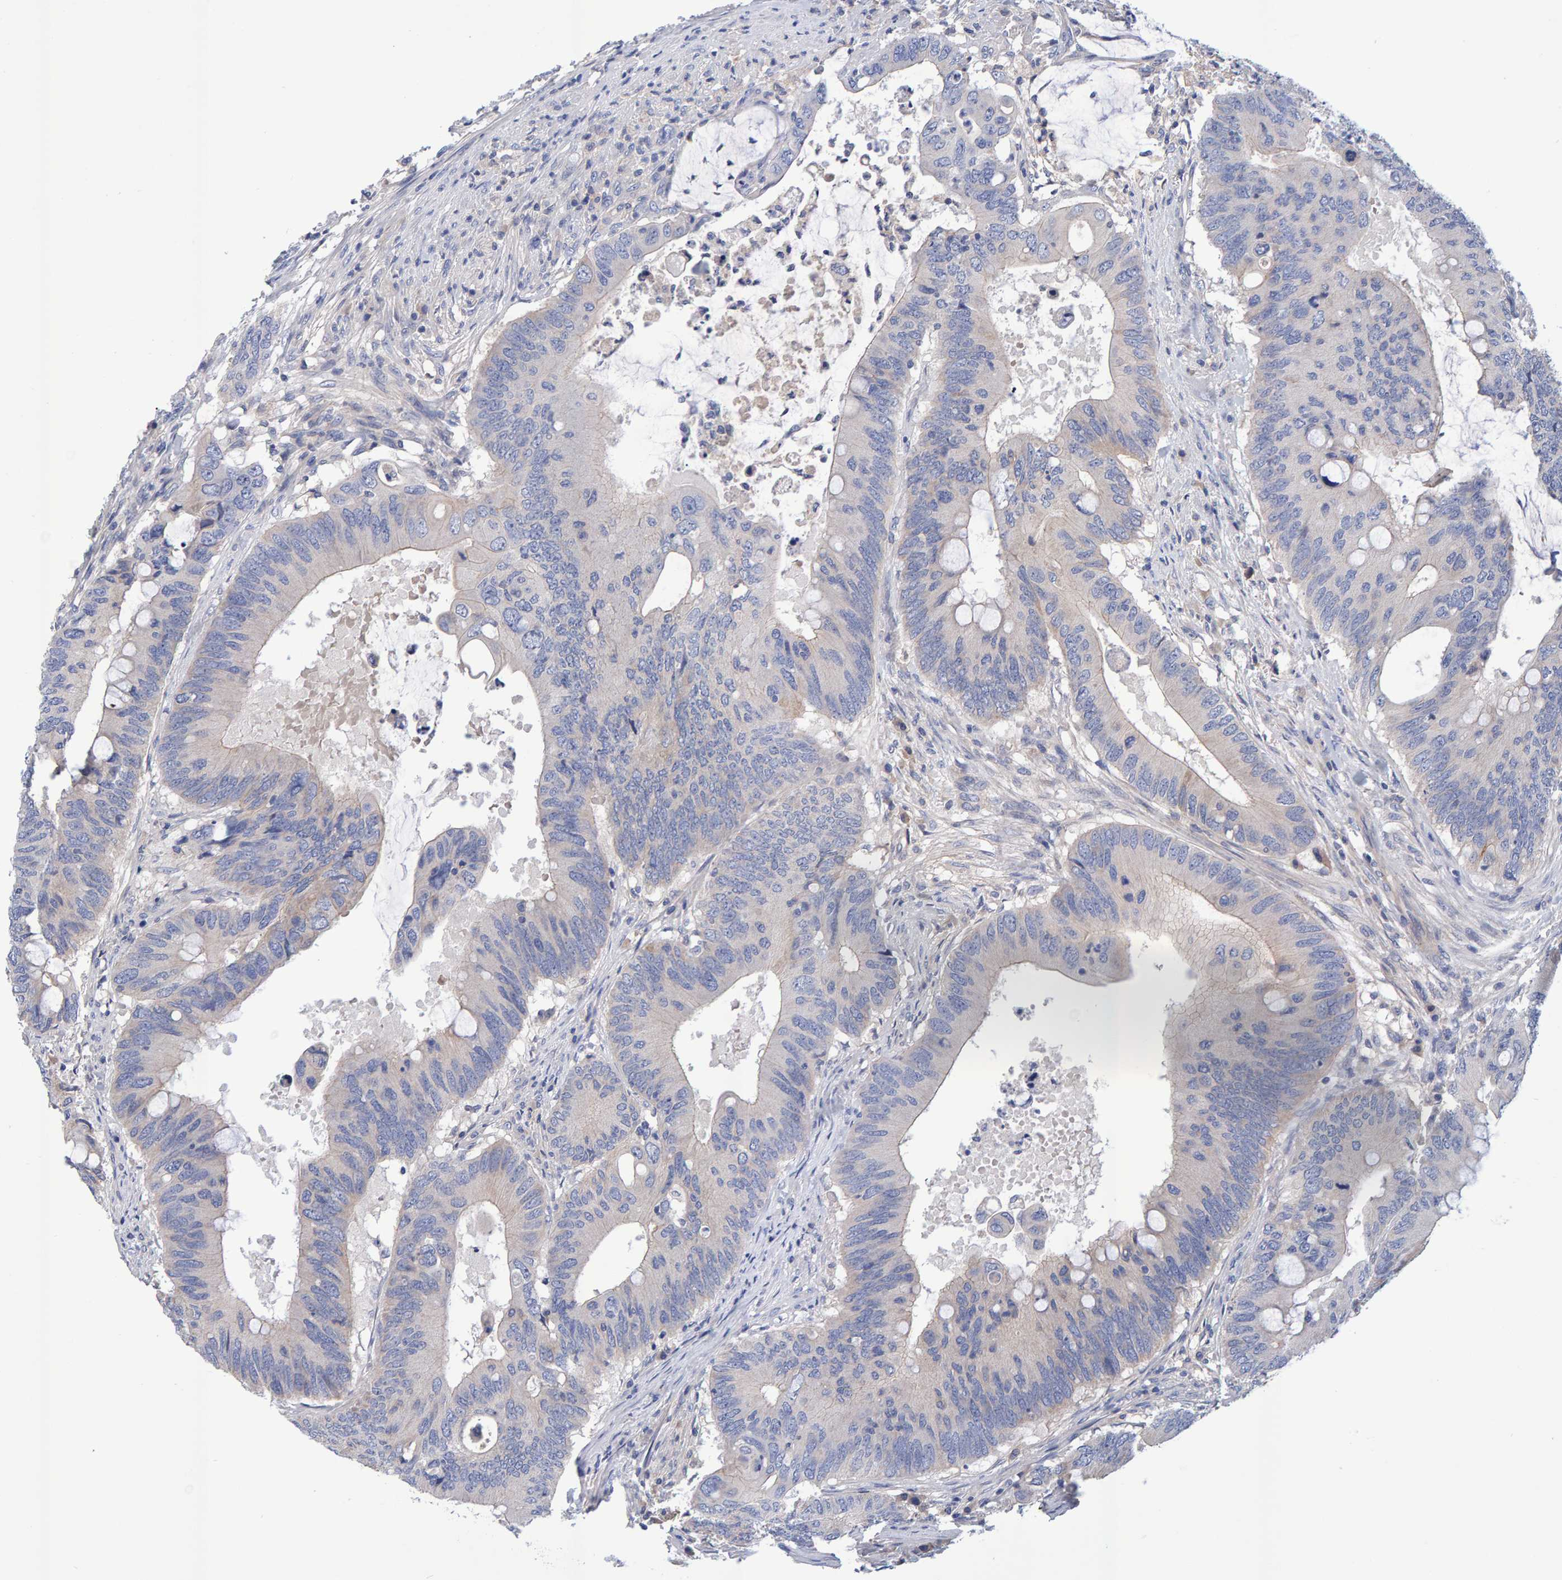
{"staining": {"intensity": "weak", "quantity": "<25%", "location": "cytoplasmic/membranous"}, "tissue": "colorectal cancer", "cell_type": "Tumor cells", "image_type": "cancer", "snomed": [{"axis": "morphology", "description": "Adenocarcinoma, NOS"}, {"axis": "topography", "description": "Colon"}], "caption": "Immunohistochemical staining of adenocarcinoma (colorectal) exhibits no significant positivity in tumor cells.", "gene": "EFR3A", "patient": {"sex": "male", "age": 71}}